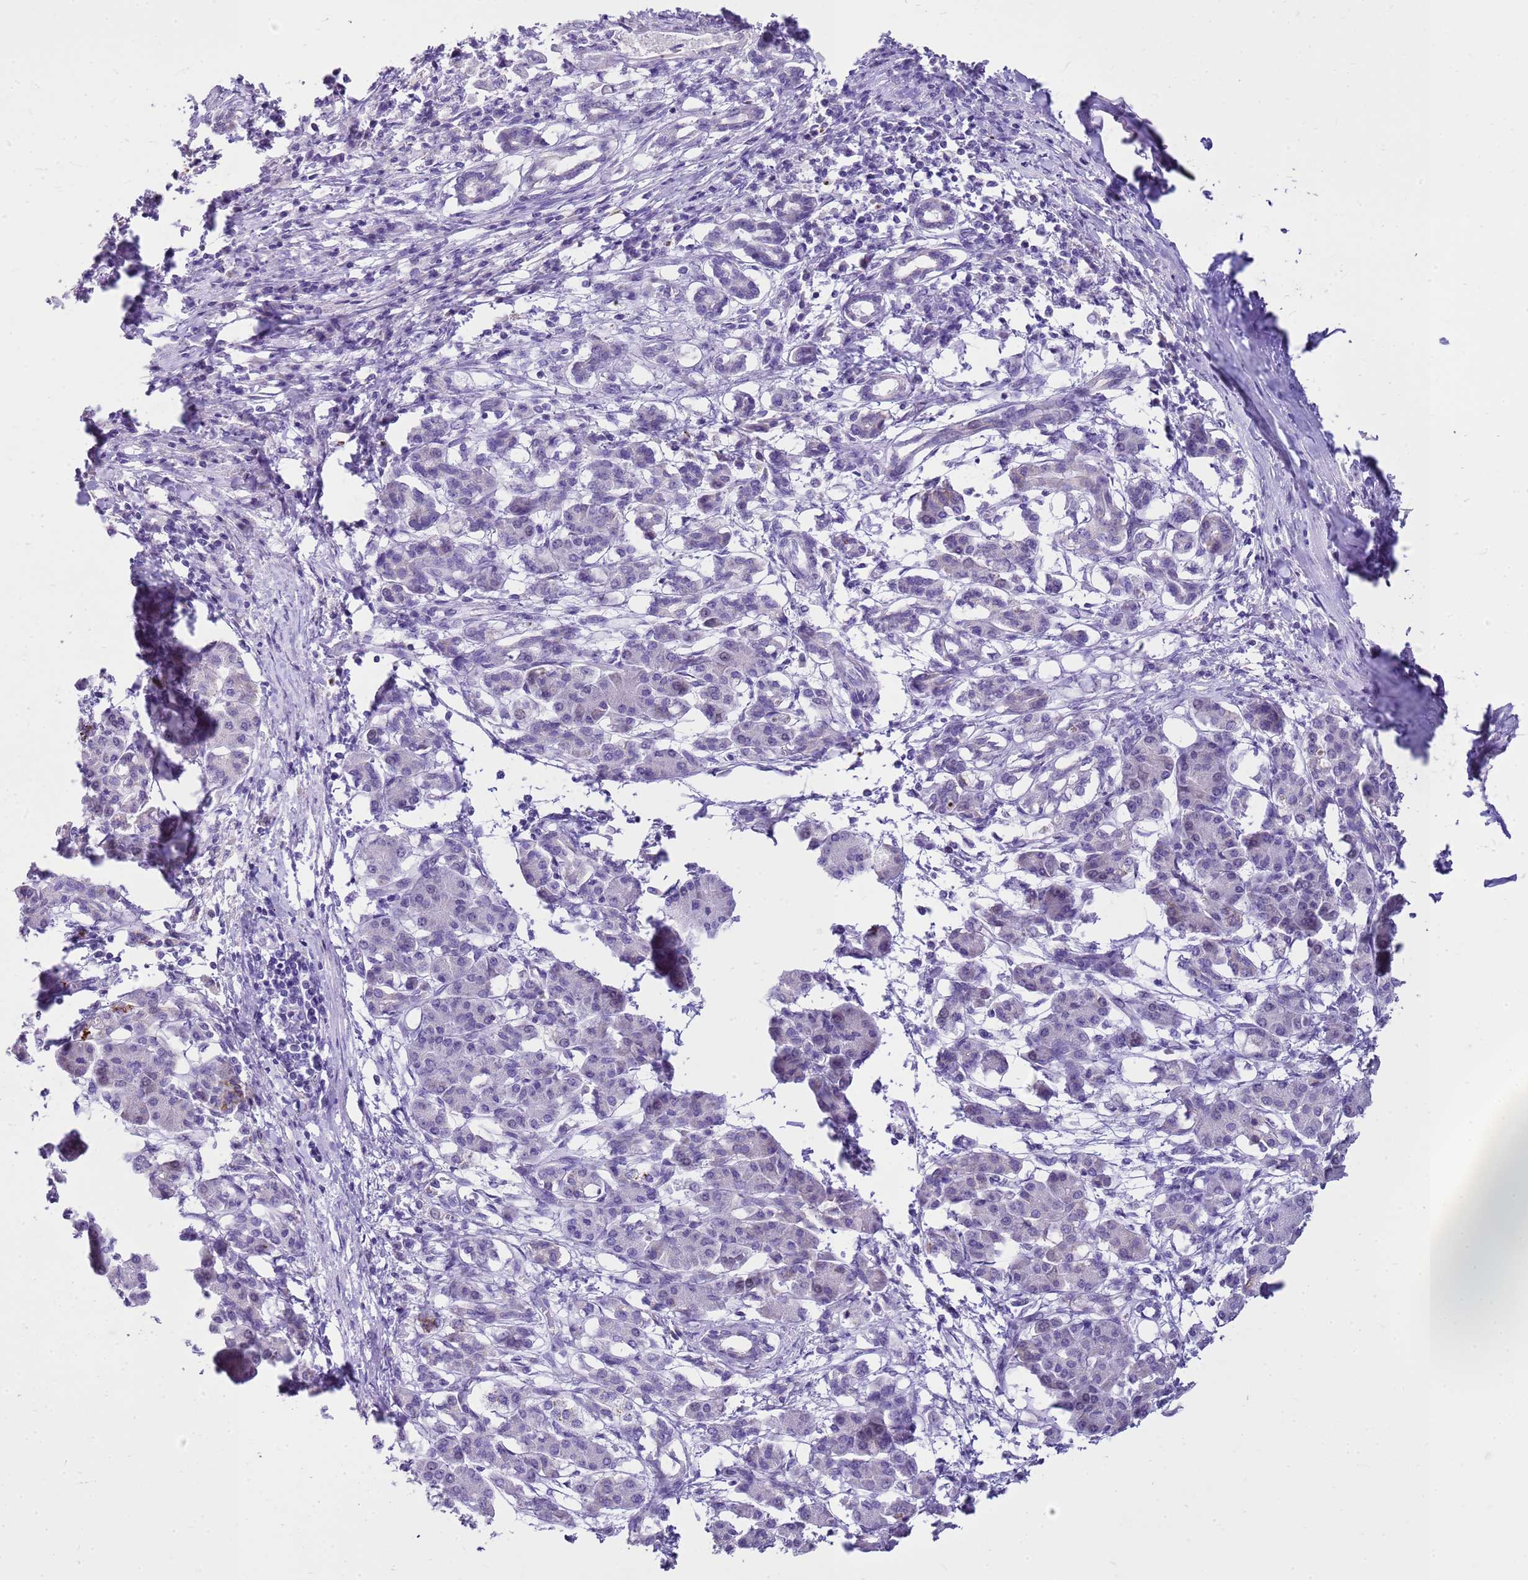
{"staining": {"intensity": "negative", "quantity": "none", "location": "none"}, "tissue": "pancreatic cancer", "cell_type": "Tumor cells", "image_type": "cancer", "snomed": [{"axis": "morphology", "description": "Adenocarcinoma, NOS"}, {"axis": "topography", "description": "Pancreas"}], "caption": "There is no significant positivity in tumor cells of adenocarcinoma (pancreatic).", "gene": "FABP2", "patient": {"sex": "female", "age": 55}}